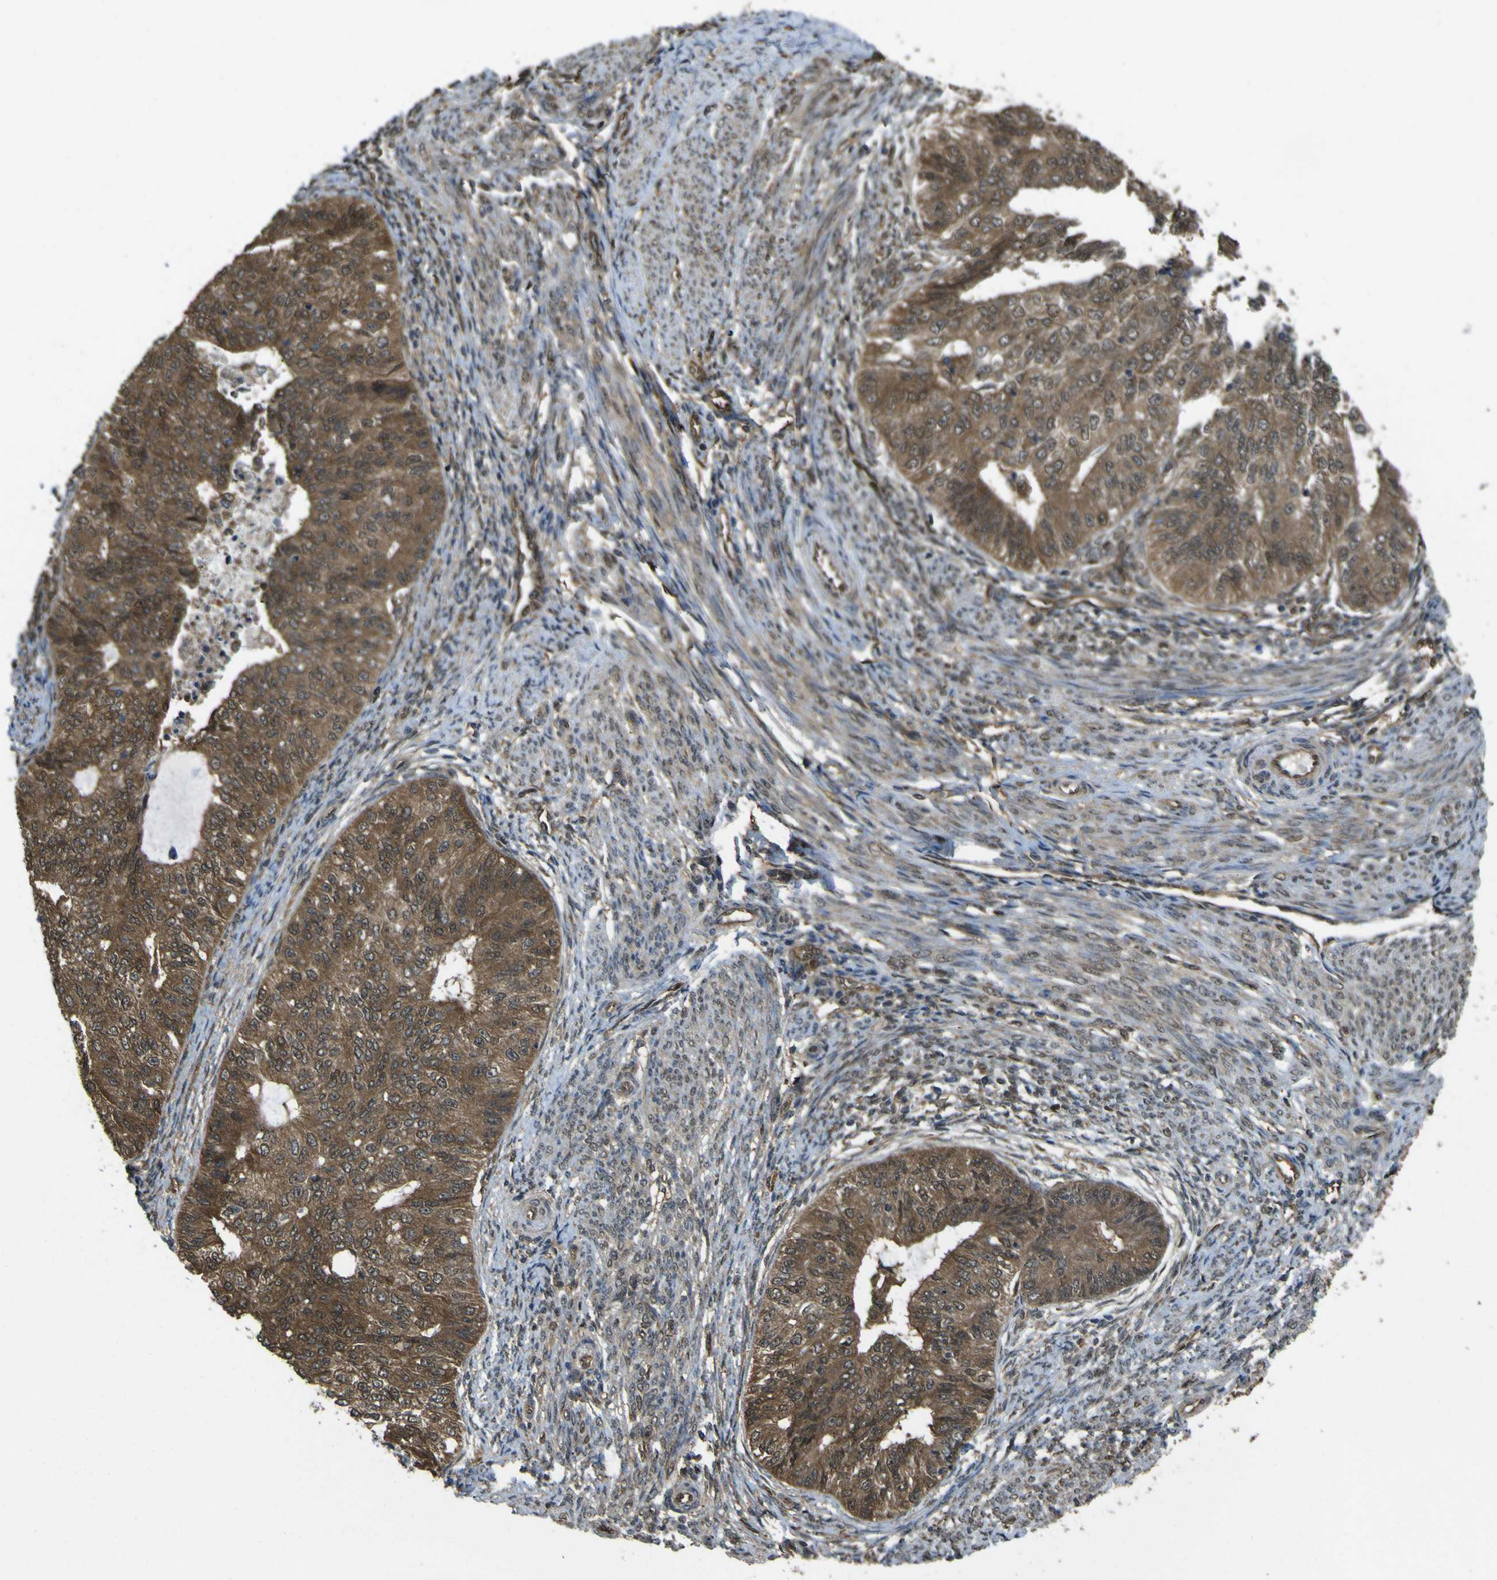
{"staining": {"intensity": "strong", "quantity": ">75%", "location": "cytoplasmic/membranous"}, "tissue": "endometrial cancer", "cell_type": "Tumor cells", "image_type": "cancer", "snomed": [{"axis": "morphology", "description": "Adenocarcinoma, NOS"}, {"axis": "topography", "description": "Endometrium"}], "caption": "Tumor cells reveal high levels of strong cytoplasmic/membranous expression in about >75% of cells in adenocarcinoma (endometrial).", "gene": "YWHAG", "patient": {"sex": "female", "age": 32}}